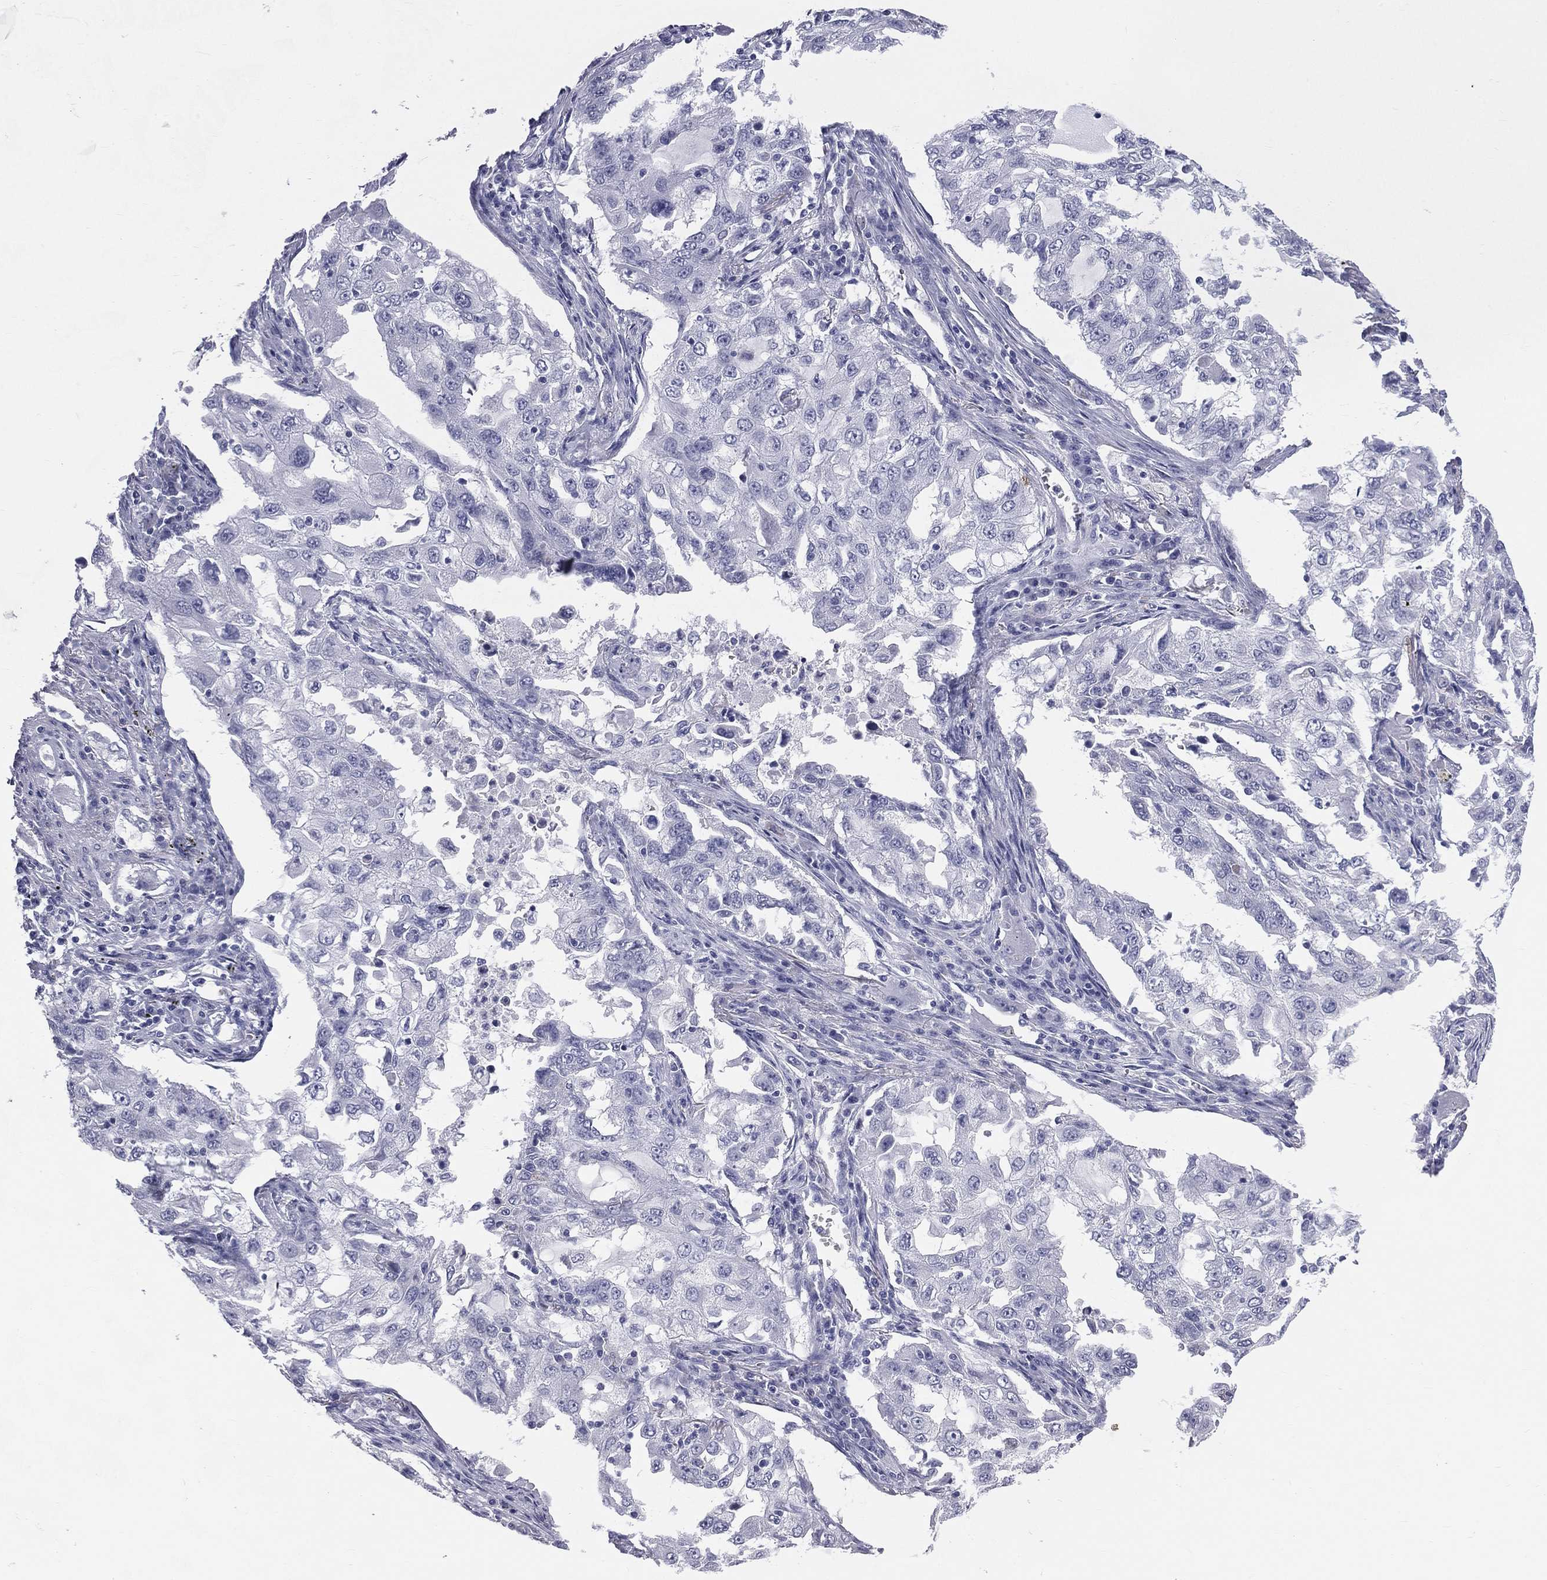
{"staining": {"intensity": "negative", "quantity": "none", "location": "none"}, "tissue": "lung cancer", "cell_type": "Tumor cells", "image_type": "cancer", "snomed": [{"axis": "morphology", "description": "Adenocarcinoma, NOS"}, {"axis": "topography", "description": "Lung"}], "caption": "Tumor cells show no significant staining in lung adenocarcinoma.", "gene": "MLN", "patient": {"sex": "female", "age": 61}}